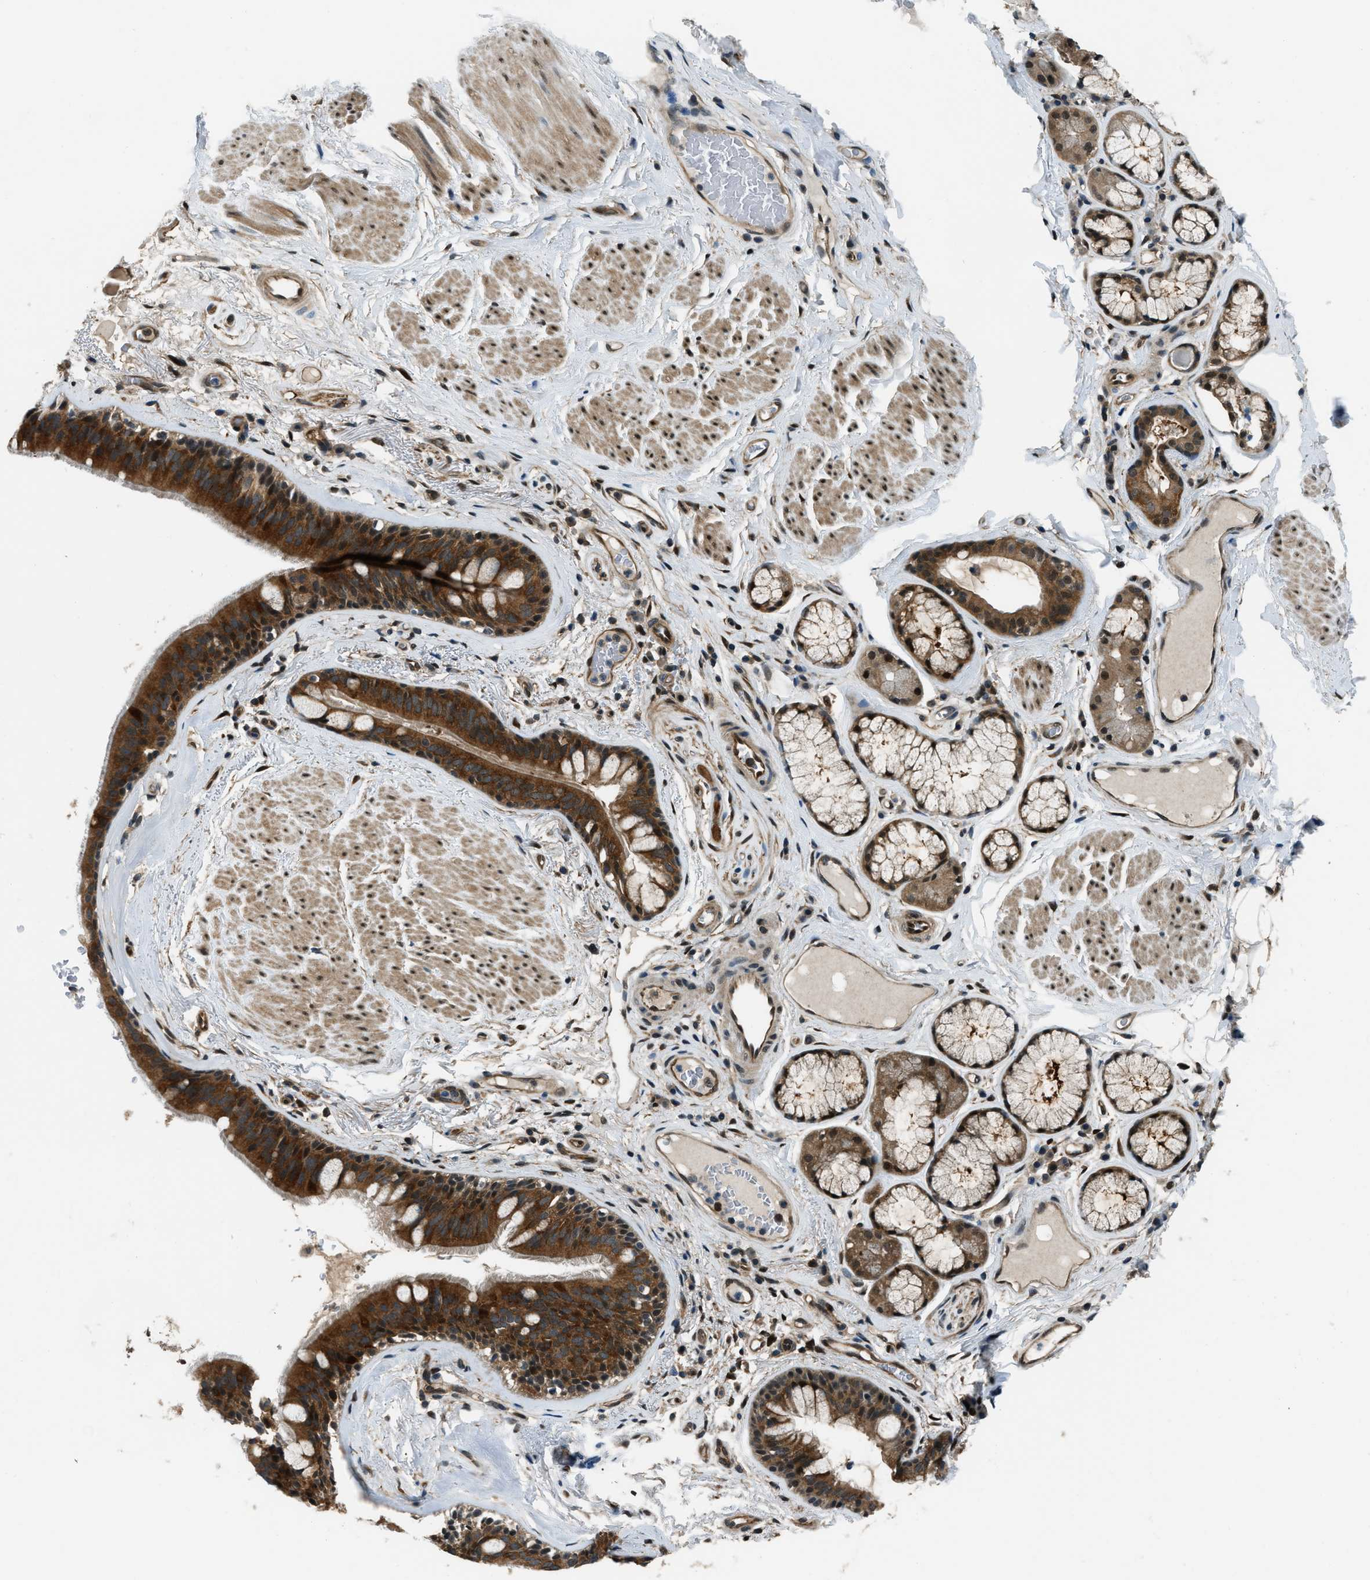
{"staining": {"intensity": "strong", "quantity": ">75%", "location": "cytoplasmic/membranous"}, "tissue": "bronchus", "cell_type": "Respiratory epithelial cells", "image_type": "normal", "snomed": [{"axis": "morphology", "description": "Normal tissue, NOS"}, {"axis": "topography", "description": "Cartilage tissue"}], "caption": "Bronchus stained for a protein (brown) displays strong cytoplasmic/membranous positive expression in approximately >75% of respiratory epithelial cells.", "gene": "NUDCD3", "patient": {"sex": "female", "age": 63}}